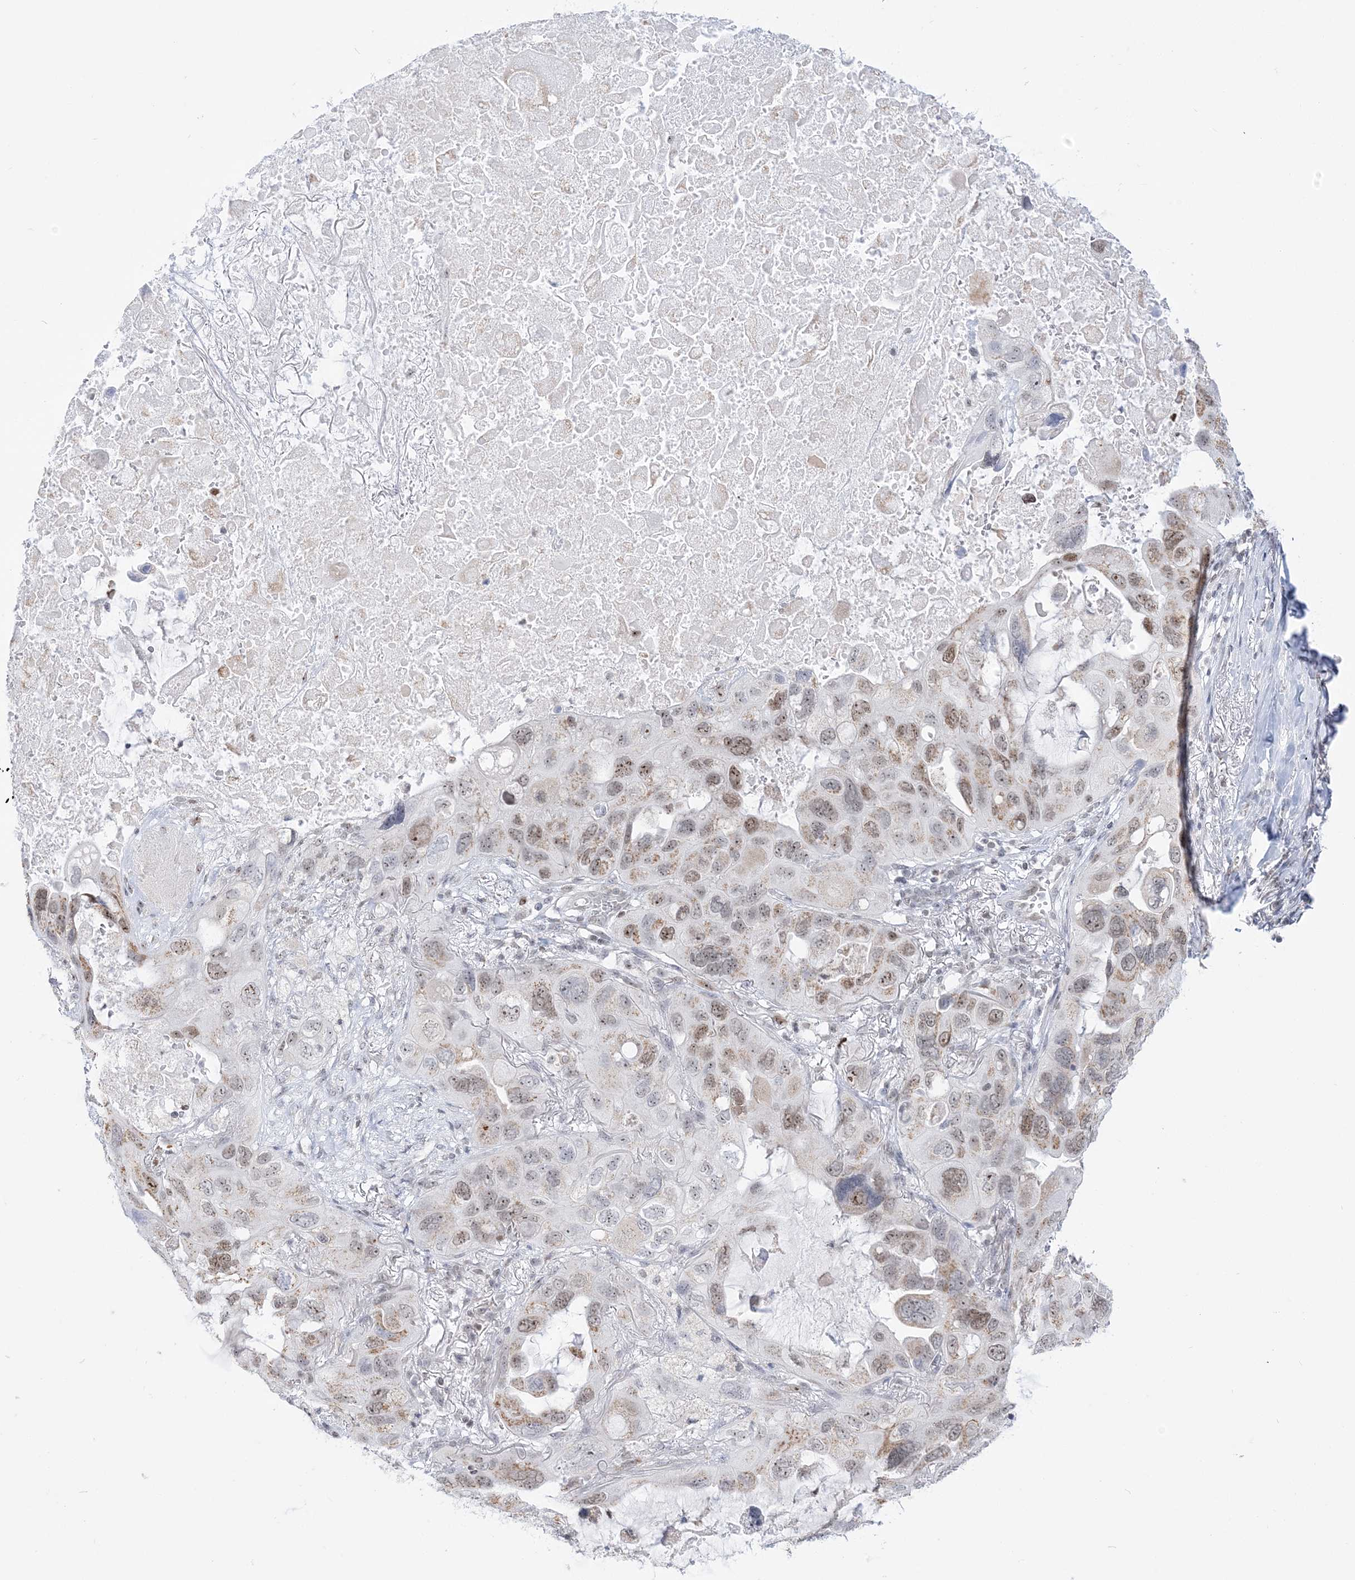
{"staining": {"intensity": "moderate", "quantity": "25%-75%", "location": "nuclear"}, "tissue": "lung cancer", "cell_type": "Tumor cells", "image_type": "cancer", "snomed": [{"axis": "morphology", "description": "Squamous cell carcinoma, NOS"}, {"axis": "topography", "description": "Lung"}], "caption": "Immunohistochemistry photomicrograph of neoplastic tissue: human lung cancer stained using immunohistochemistry demonstrates medium levels of moderate protein expression localized specifically in the nuclear of tumor cells, appearing as a nuclear brown color.", "gene": "DDX21", "patient": {"sex": "female", "age": 73}}